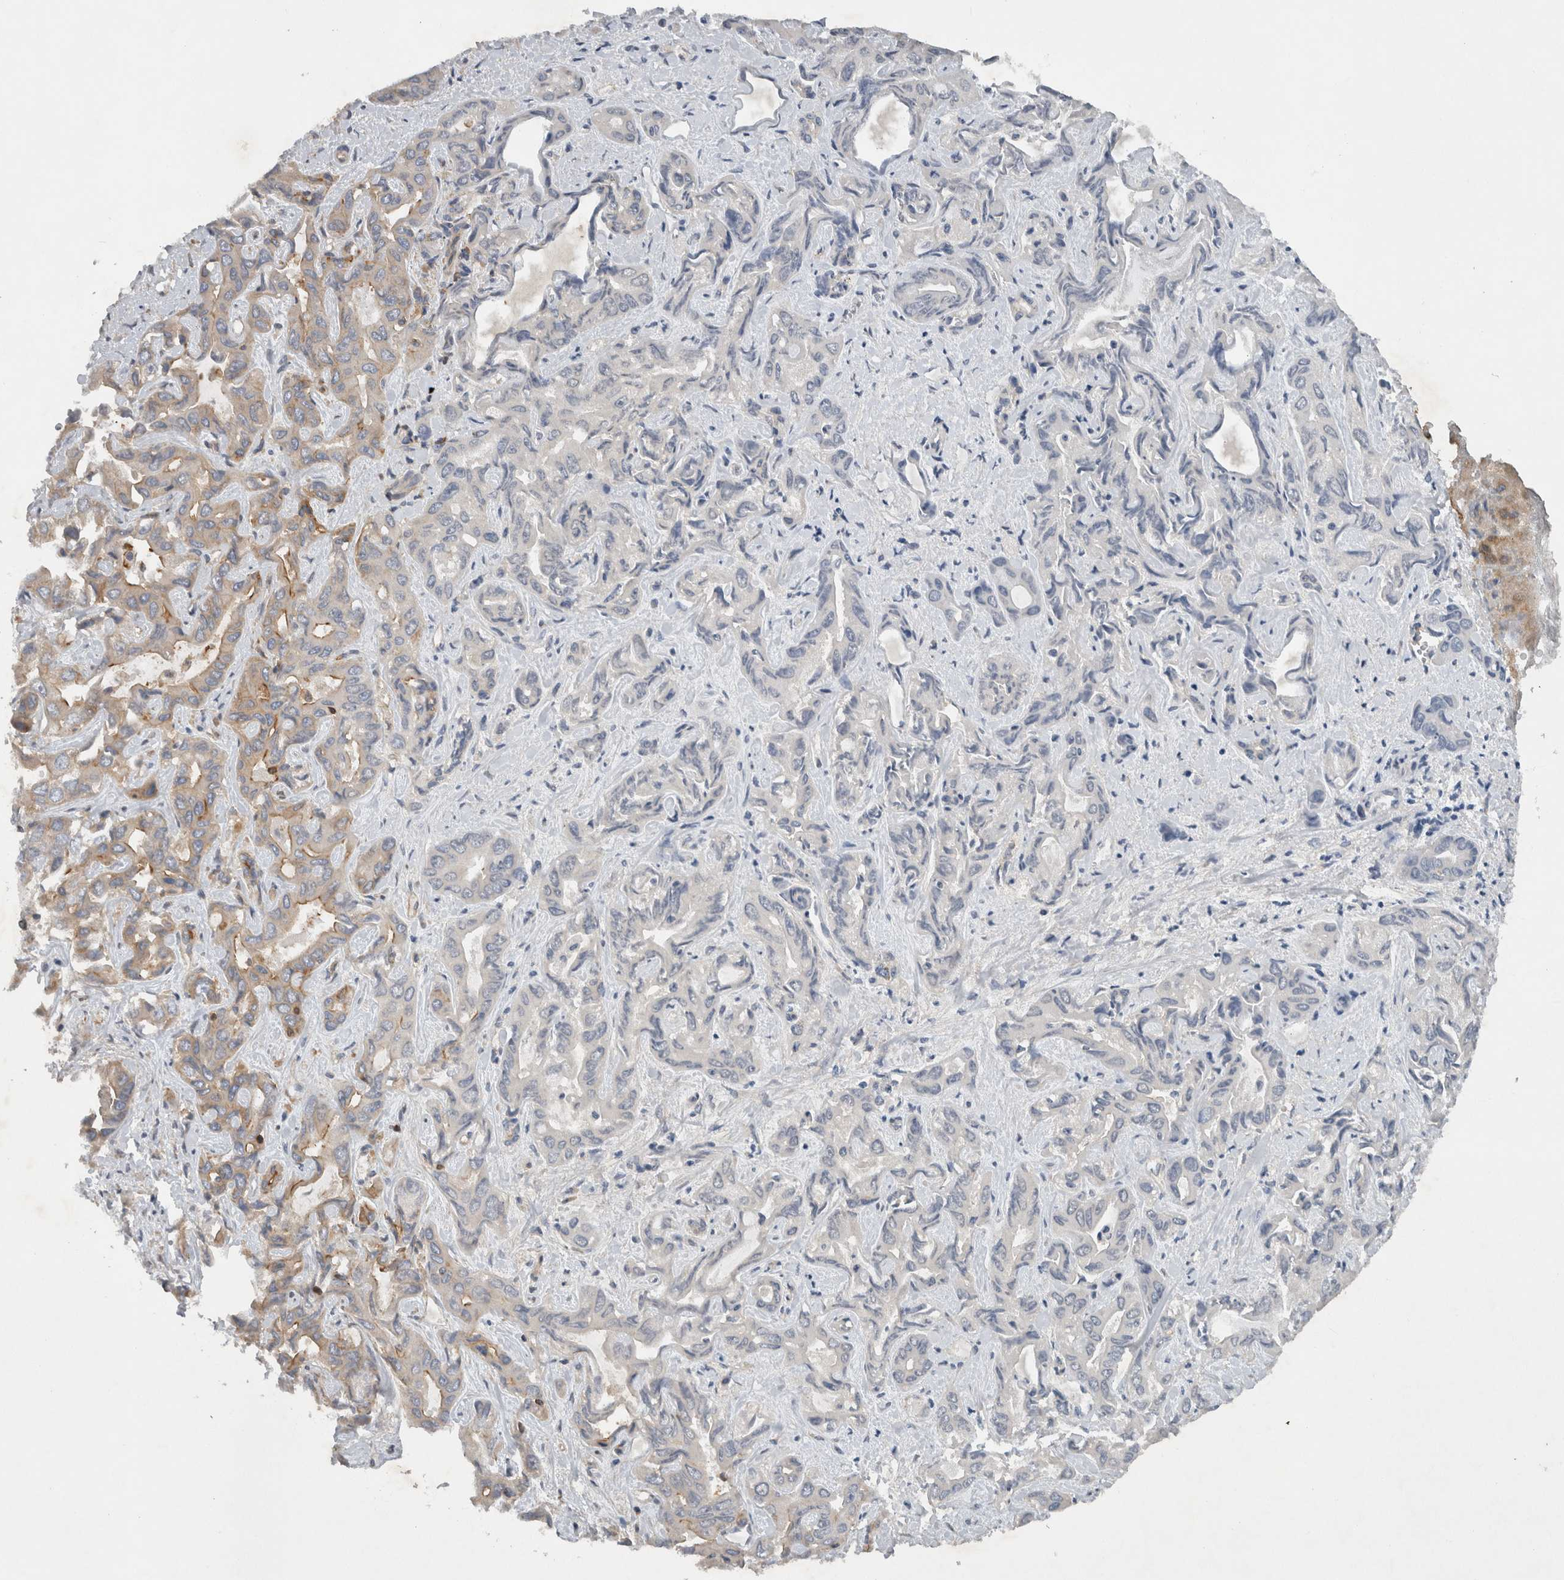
{"staining": {"intensity": "weak", "quantity": "25%-75%", "location": "cytoplasmic/membranous"}, "tissue": "liver cancer", "cell_type": "Tumor cells", "image_type": "cancer", "snomed": [{"axis": "morphology", "description": "Cholangiocarcinoma"}, {"axis": "topography", "description": "Liver"}], "caption": "Protein analysis of liver cancer tissue reveals weak cytoplasmic/membranous expression in approximately 25%-75% of tumor cells.", "gene": "SCARA5", "patient": {"sex": "female", "age": 52}}